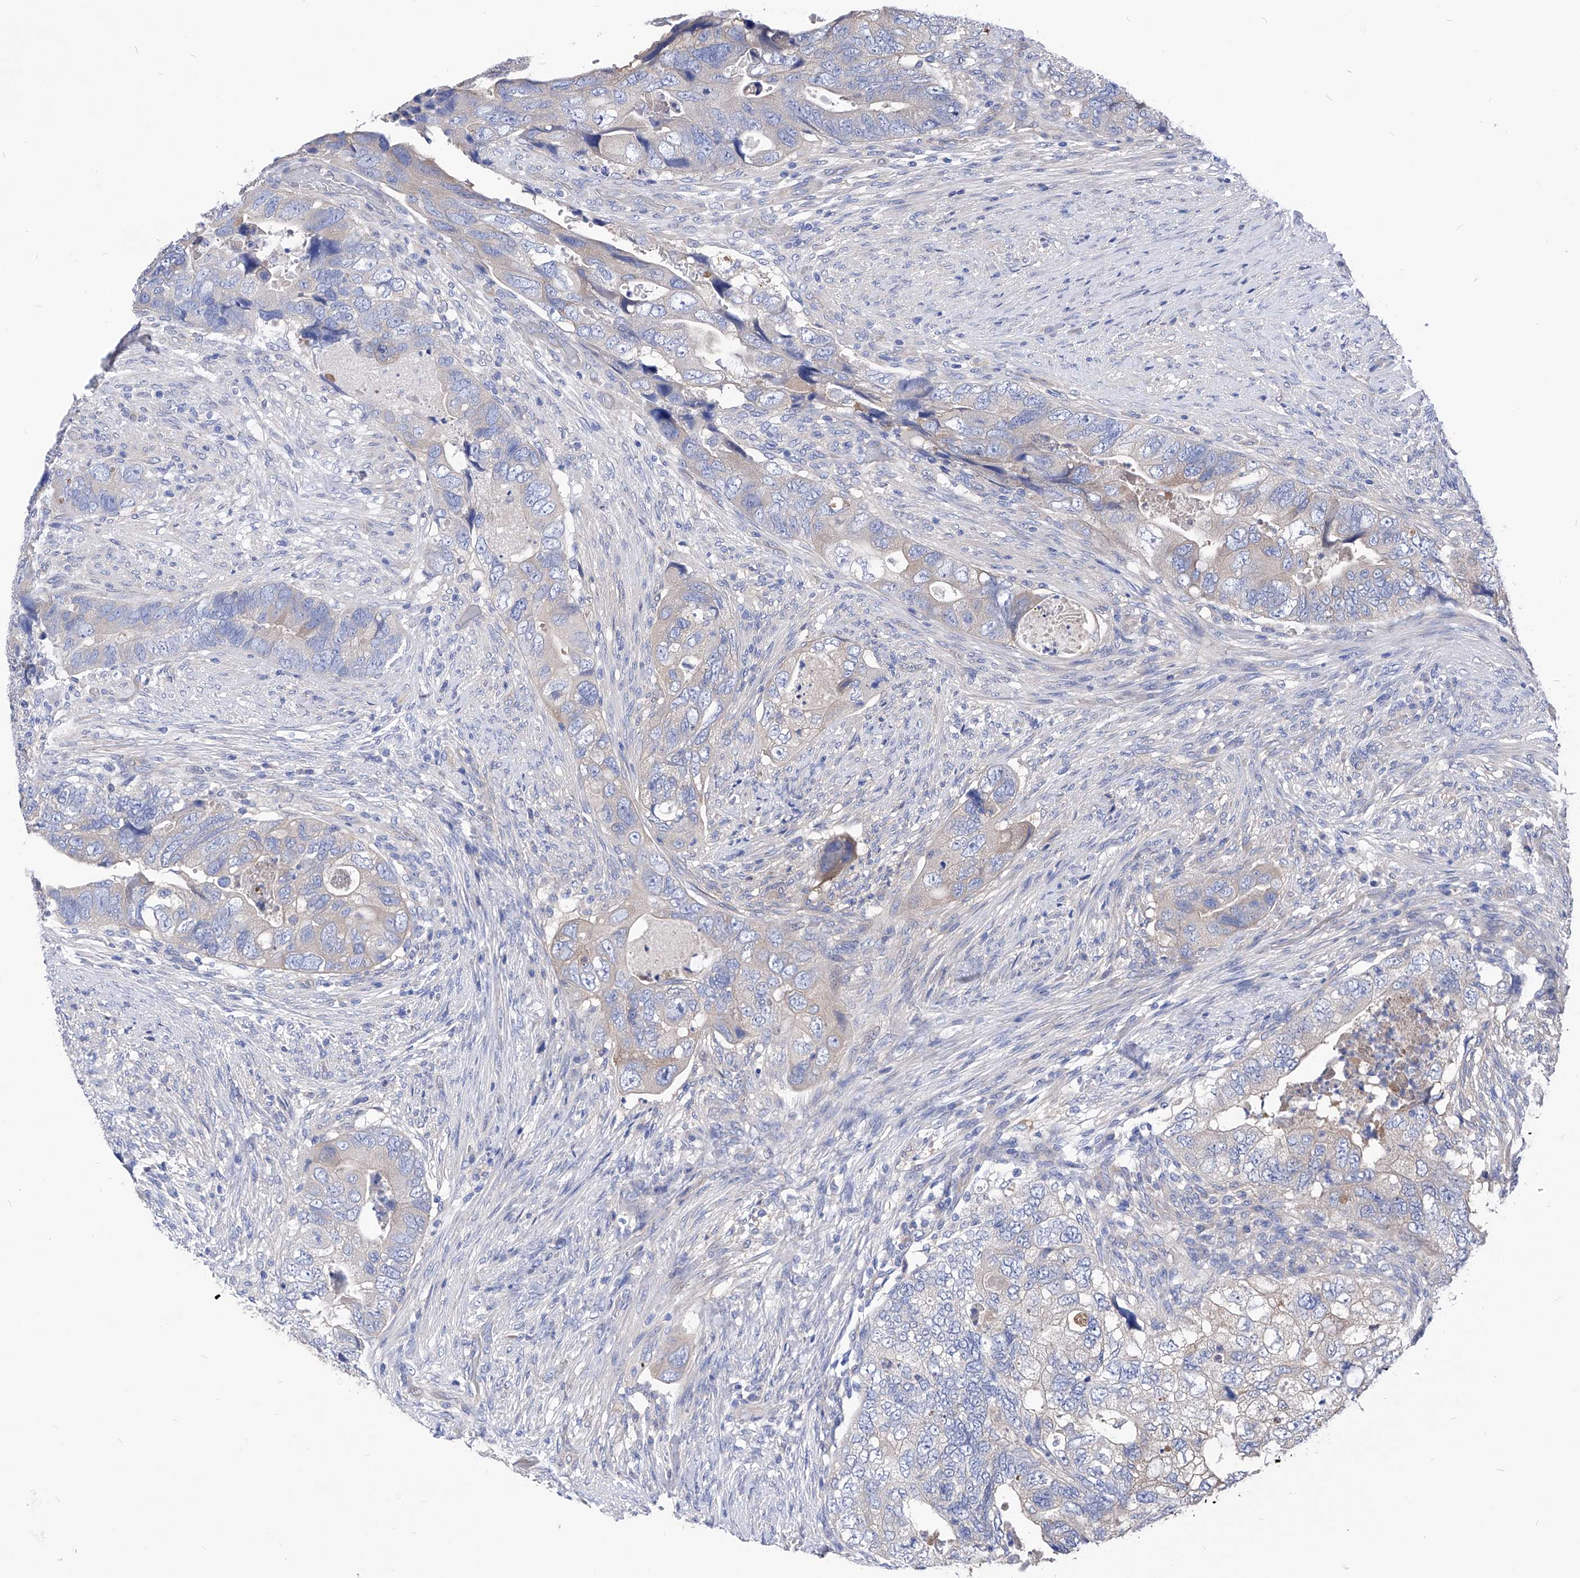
{"staining": {"intensity": "weak", "quantity": "<25%", "location": "cytoplasmic/membranous"}, "tissue": "colorectal cancer", "cell_type": "Tumor cells", "image_type": "cancer", "snomed": [{"axis": "morphology", "description": "Adenocarcinoma, NOS"}, {"axis": "topography", "description": "Rectum"}], "caption": "High magnification brightfield microscopy of adenocarcinoma (colorectal) stained with DAB (brown) and counterstained with hematoxylin (blue): tumor cells show no significant positivity.", "gene": "XPNPEP1", "patient": {"sex": "male", "age": 63}}